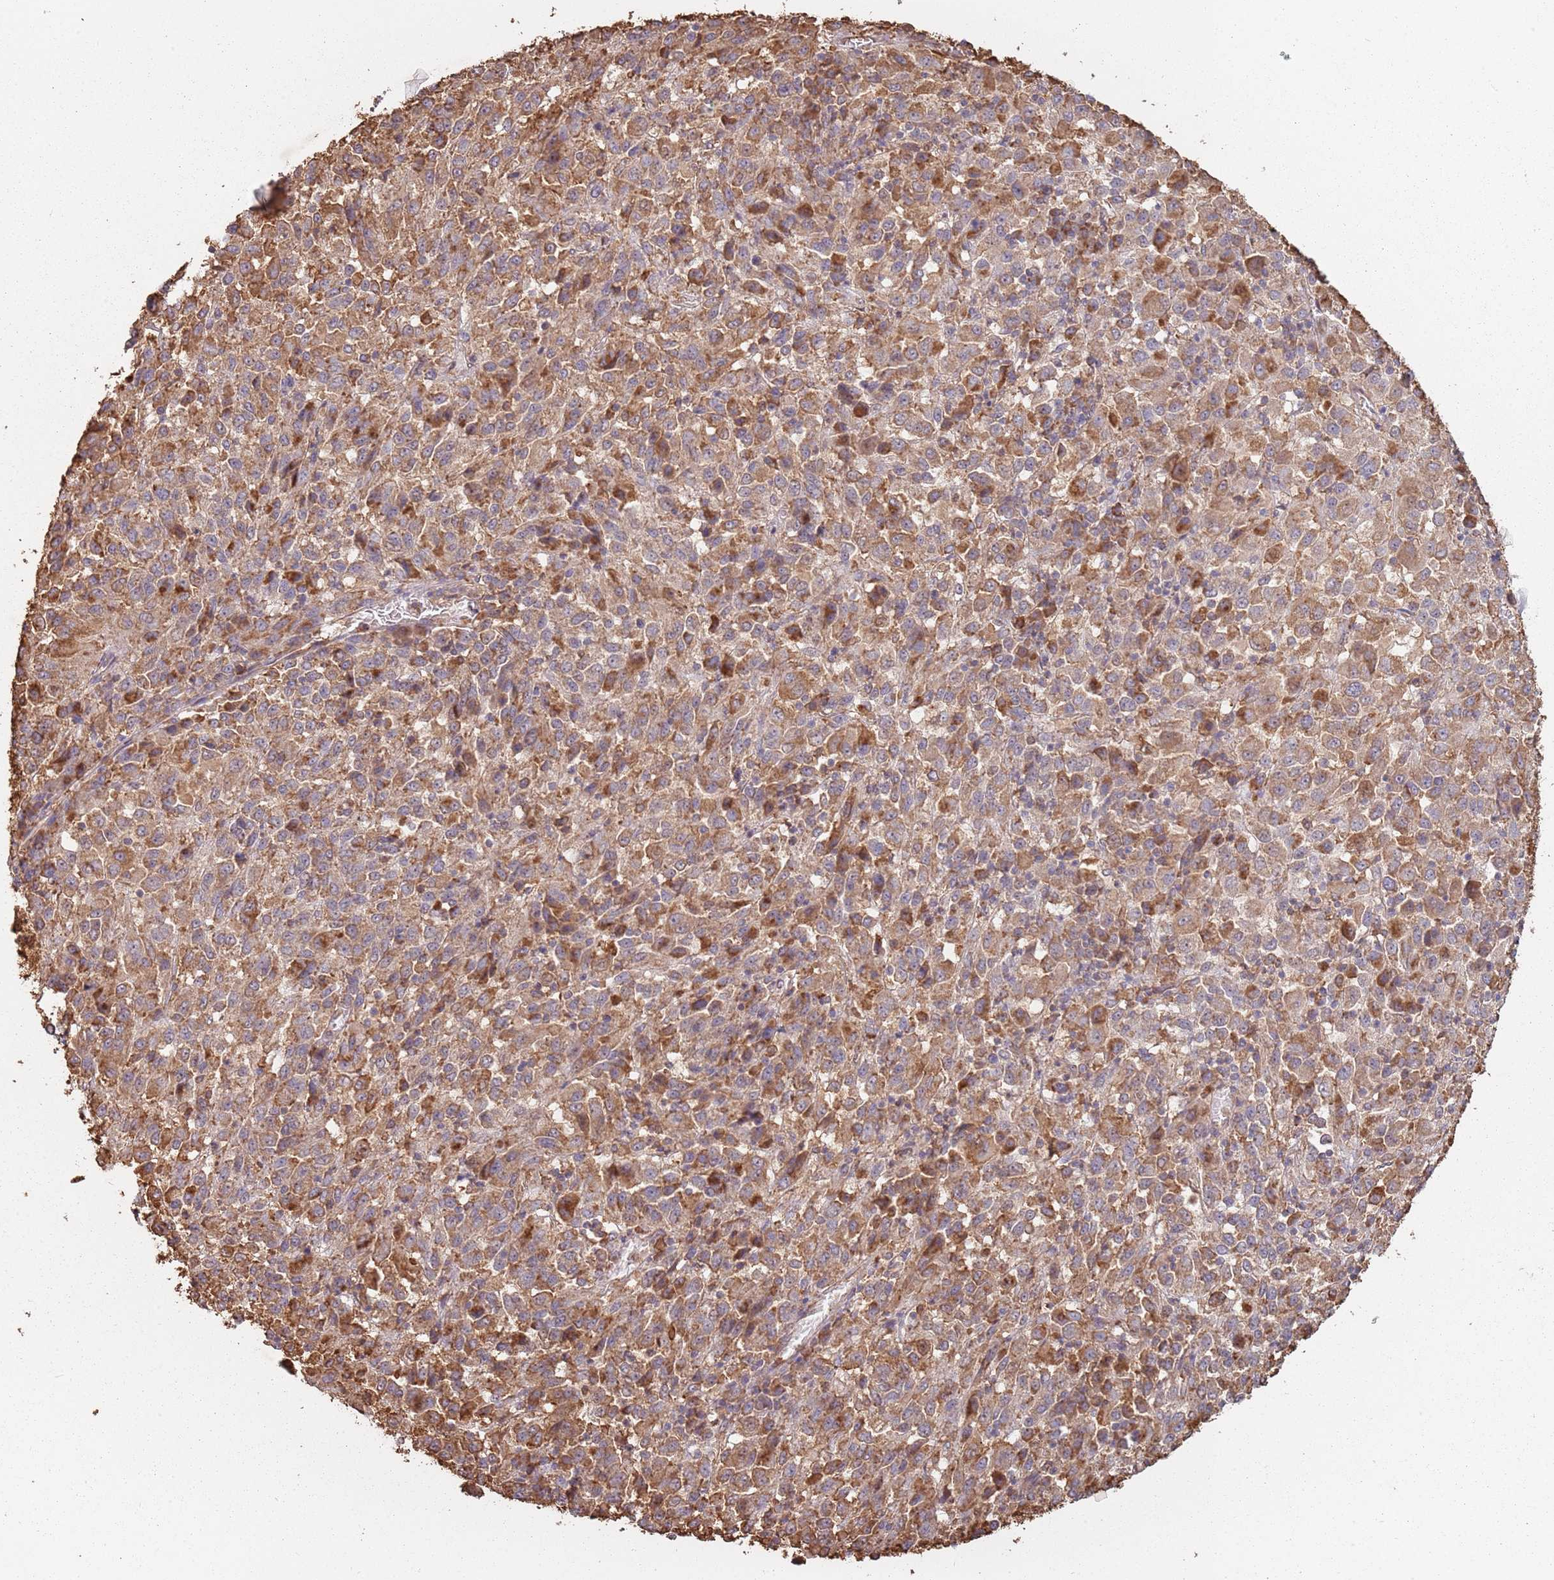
{"staining": {"intensity": "moderate", "quantity": ">75%", "location": "cytoplasmic/membranous"}, "tissue": "melanoma", "cell_type": "Tumor cells", "image_type": "cancer", "snomed": [{"axis": "morphology", "description": "Malignant melanoma, Metastatic site"}, {"axis": "topography", "description": "Lung"}], "caption": "Brown immunohistochemical staining in human melanoma displays moderate cytoplasmic/membranous expression in approximately >75% of tumor cells.", "gene": "ATOSB", "patient": {"sex": "male", "age": 64}}